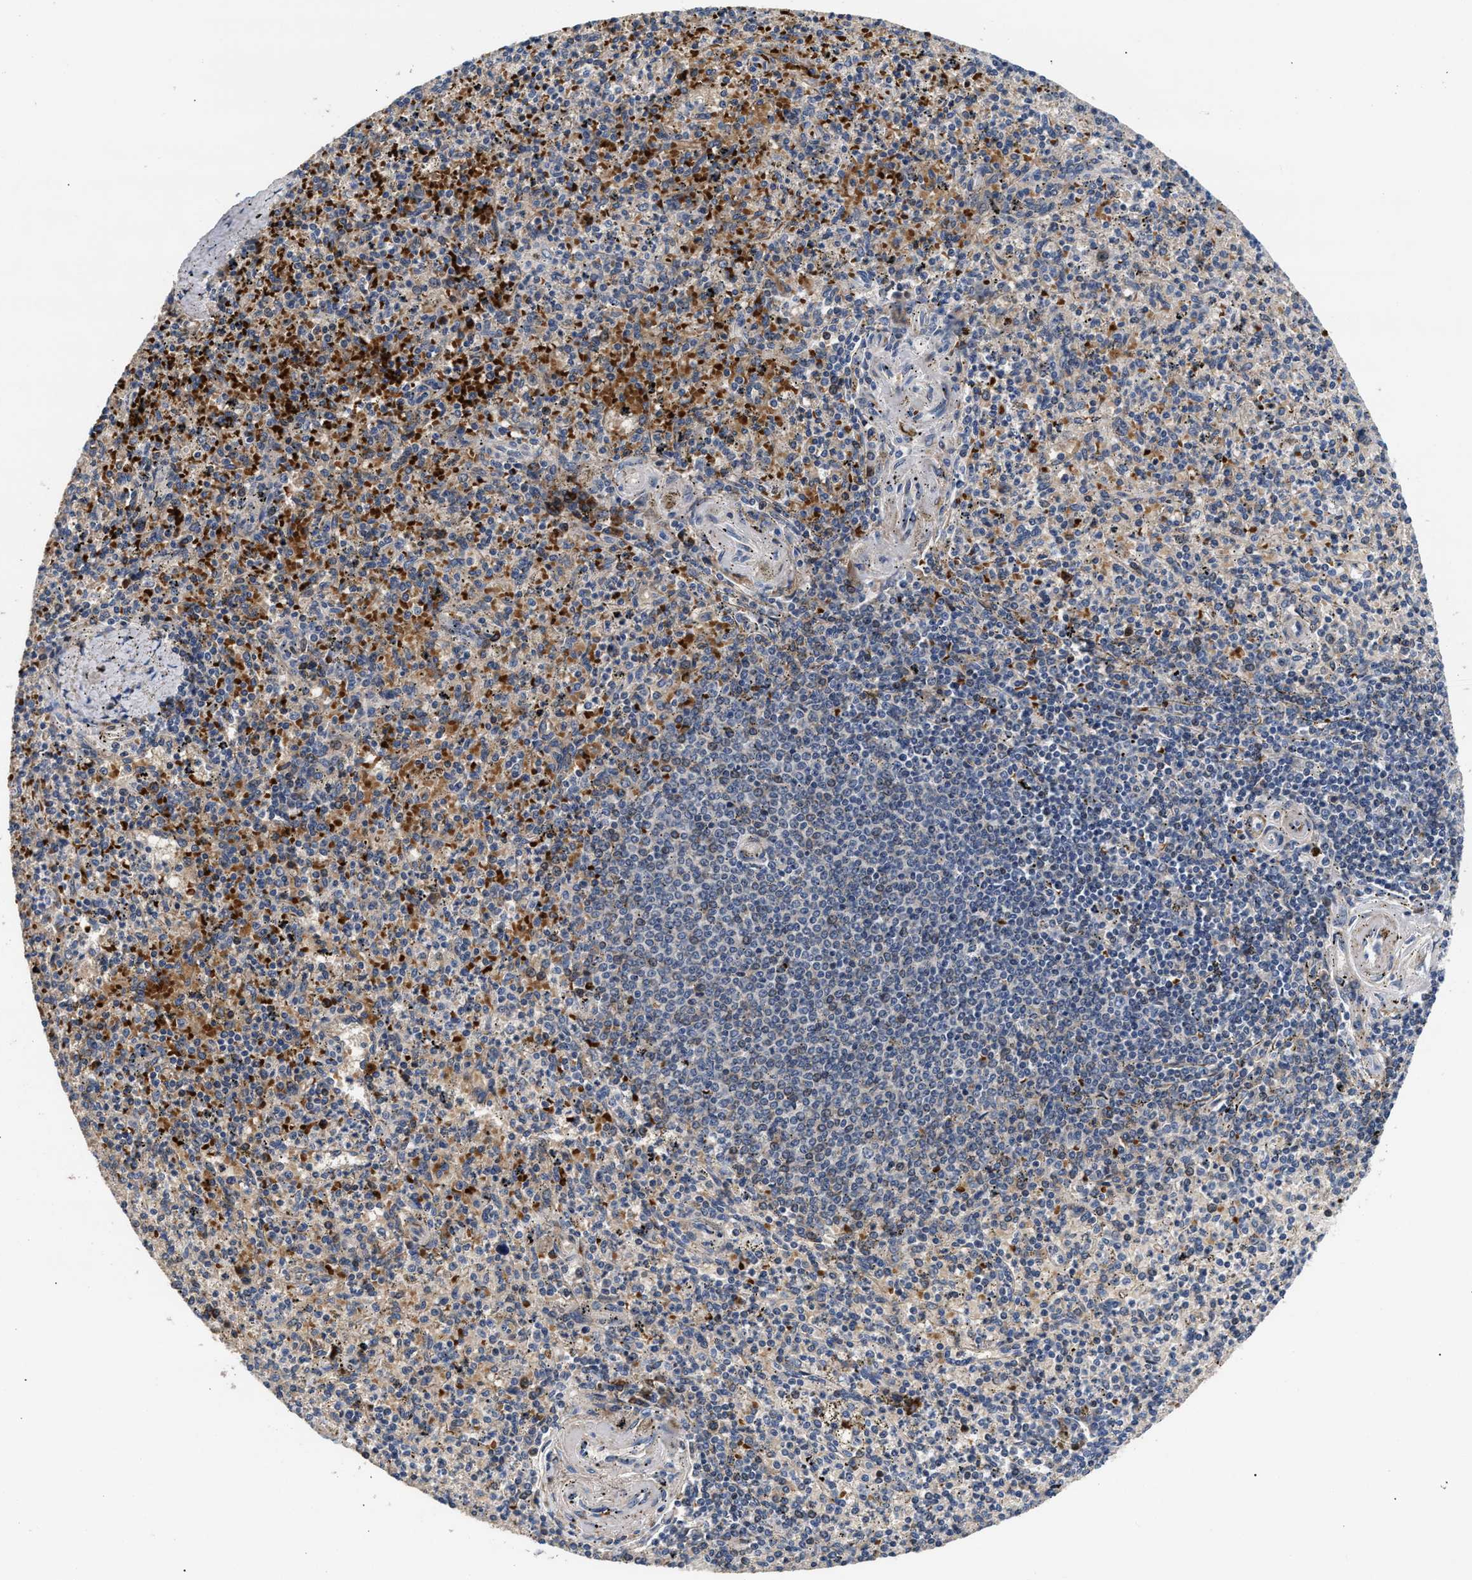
{"staining": {"intensity": "negative", "quantity": "none", "location": "none"}, "tissue": "spleen", "cell_type": "Cells in red pulp", "image_type": "normal", "snomed": [{"axis": "morphology", "description": "Normal tissue, NOS"}, {"axis": "topography", "description": "Spleen"}], "caption": "An immunohistochemistry (IHC) image of benign spleen is shown. There is no staining in cells in red pulp of spleen. (DAB (3,3'-diaminobenzidine) immunohistochemistry visualized using brightfield microscopy, high magnification).", "gene": "RINT1", "patient": {"sex": "male", "age": 72}}